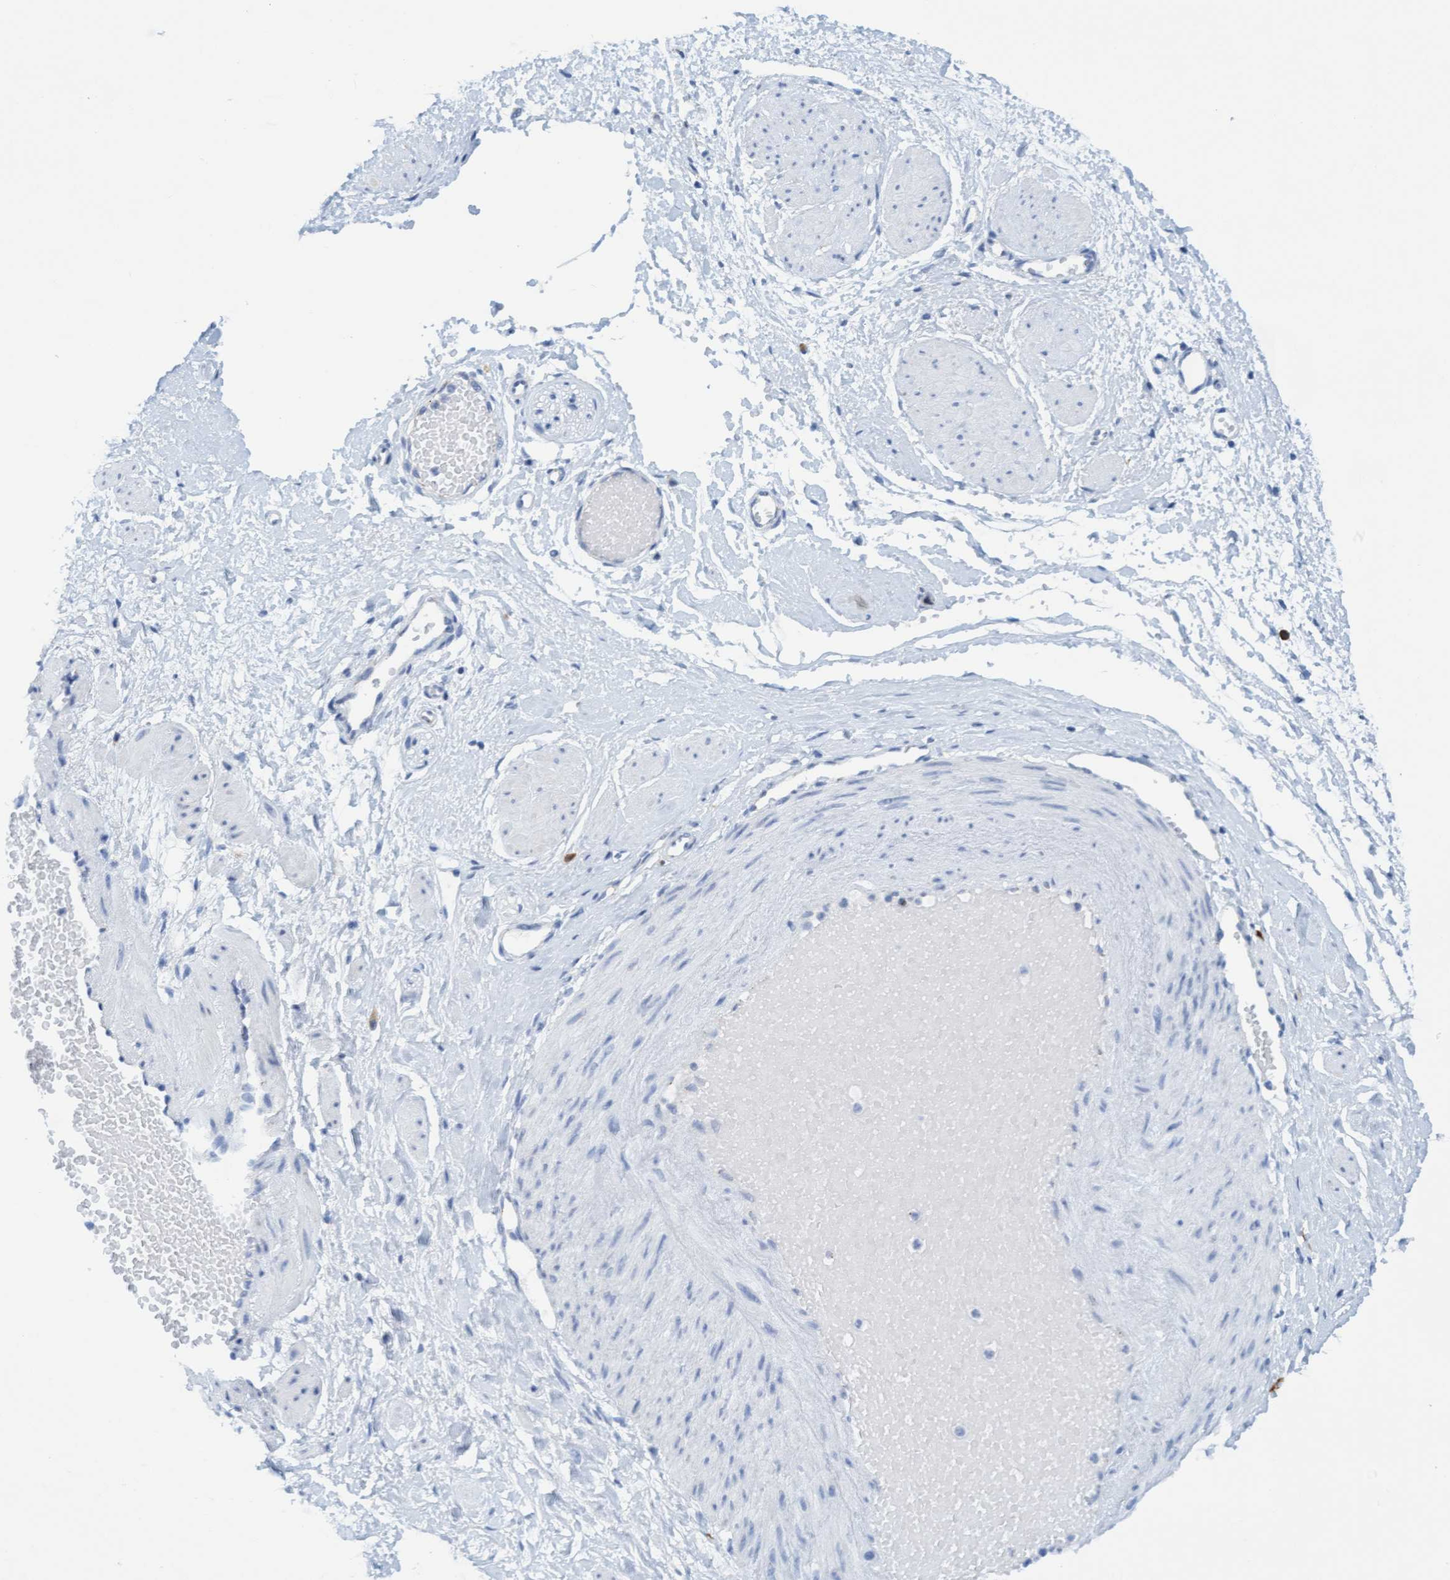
{"staining": {"intensity": "negative", "quantity": "none", "location": "none"}, "tissue": "adipose tissue", "cell_type": "Adipocytes", "image_type": "normal", "snomed": [{"axis": "morphology", "description": "Normal tissue, NOS"}, {"axis": "topography", "description": "Soft tissue"}], "caption": "Immunohistochemical staining of normal adipose tissue shows no significant positivity in adipocytes.", "gene": "SGSH", "patient": {"sex": "male", "age": 72}}